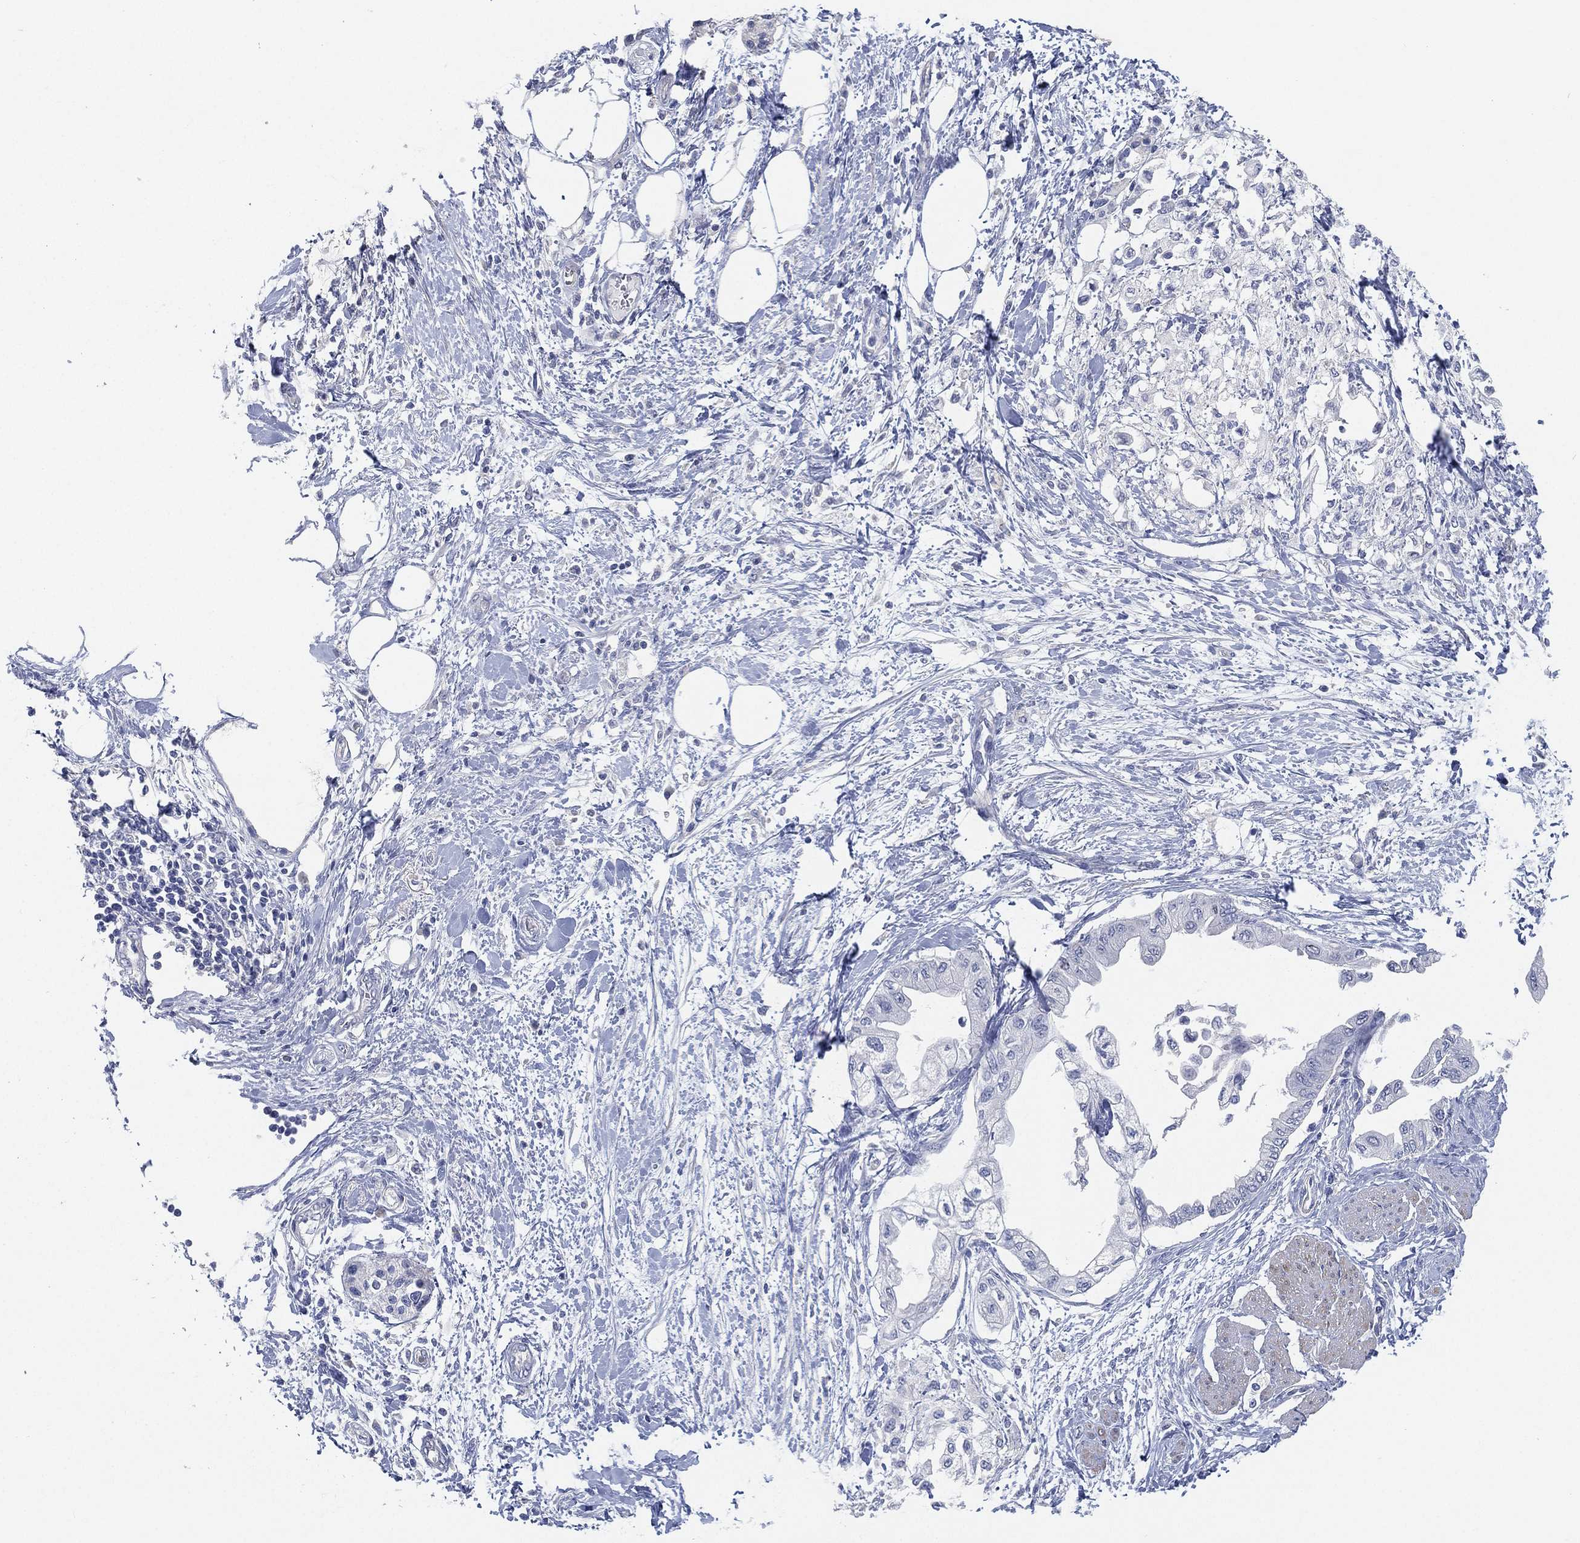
{"staining": {"intensity": "negative", "quantity": "none", "location": "none"}, "tissue": "pancreatic cancer", "cell_type": "Tumor cells", "image_type": "cancer", "snomed": [{"axis": "morphology", "description": "Normal tissue, NOS"}, {"axis": "morphology", "description": "Adenocarcinoma, NOS"}, {"axis": "topography", "description": "Pancreas"}, {"axis": "topography", "description": "Duodenum"}], "caption": "Image shows no significant protein expression in tumor cells of pancreatic adenocarcinoma.", "gene": "FAM187B", "patient": {"sex": "female", "age": 60}}